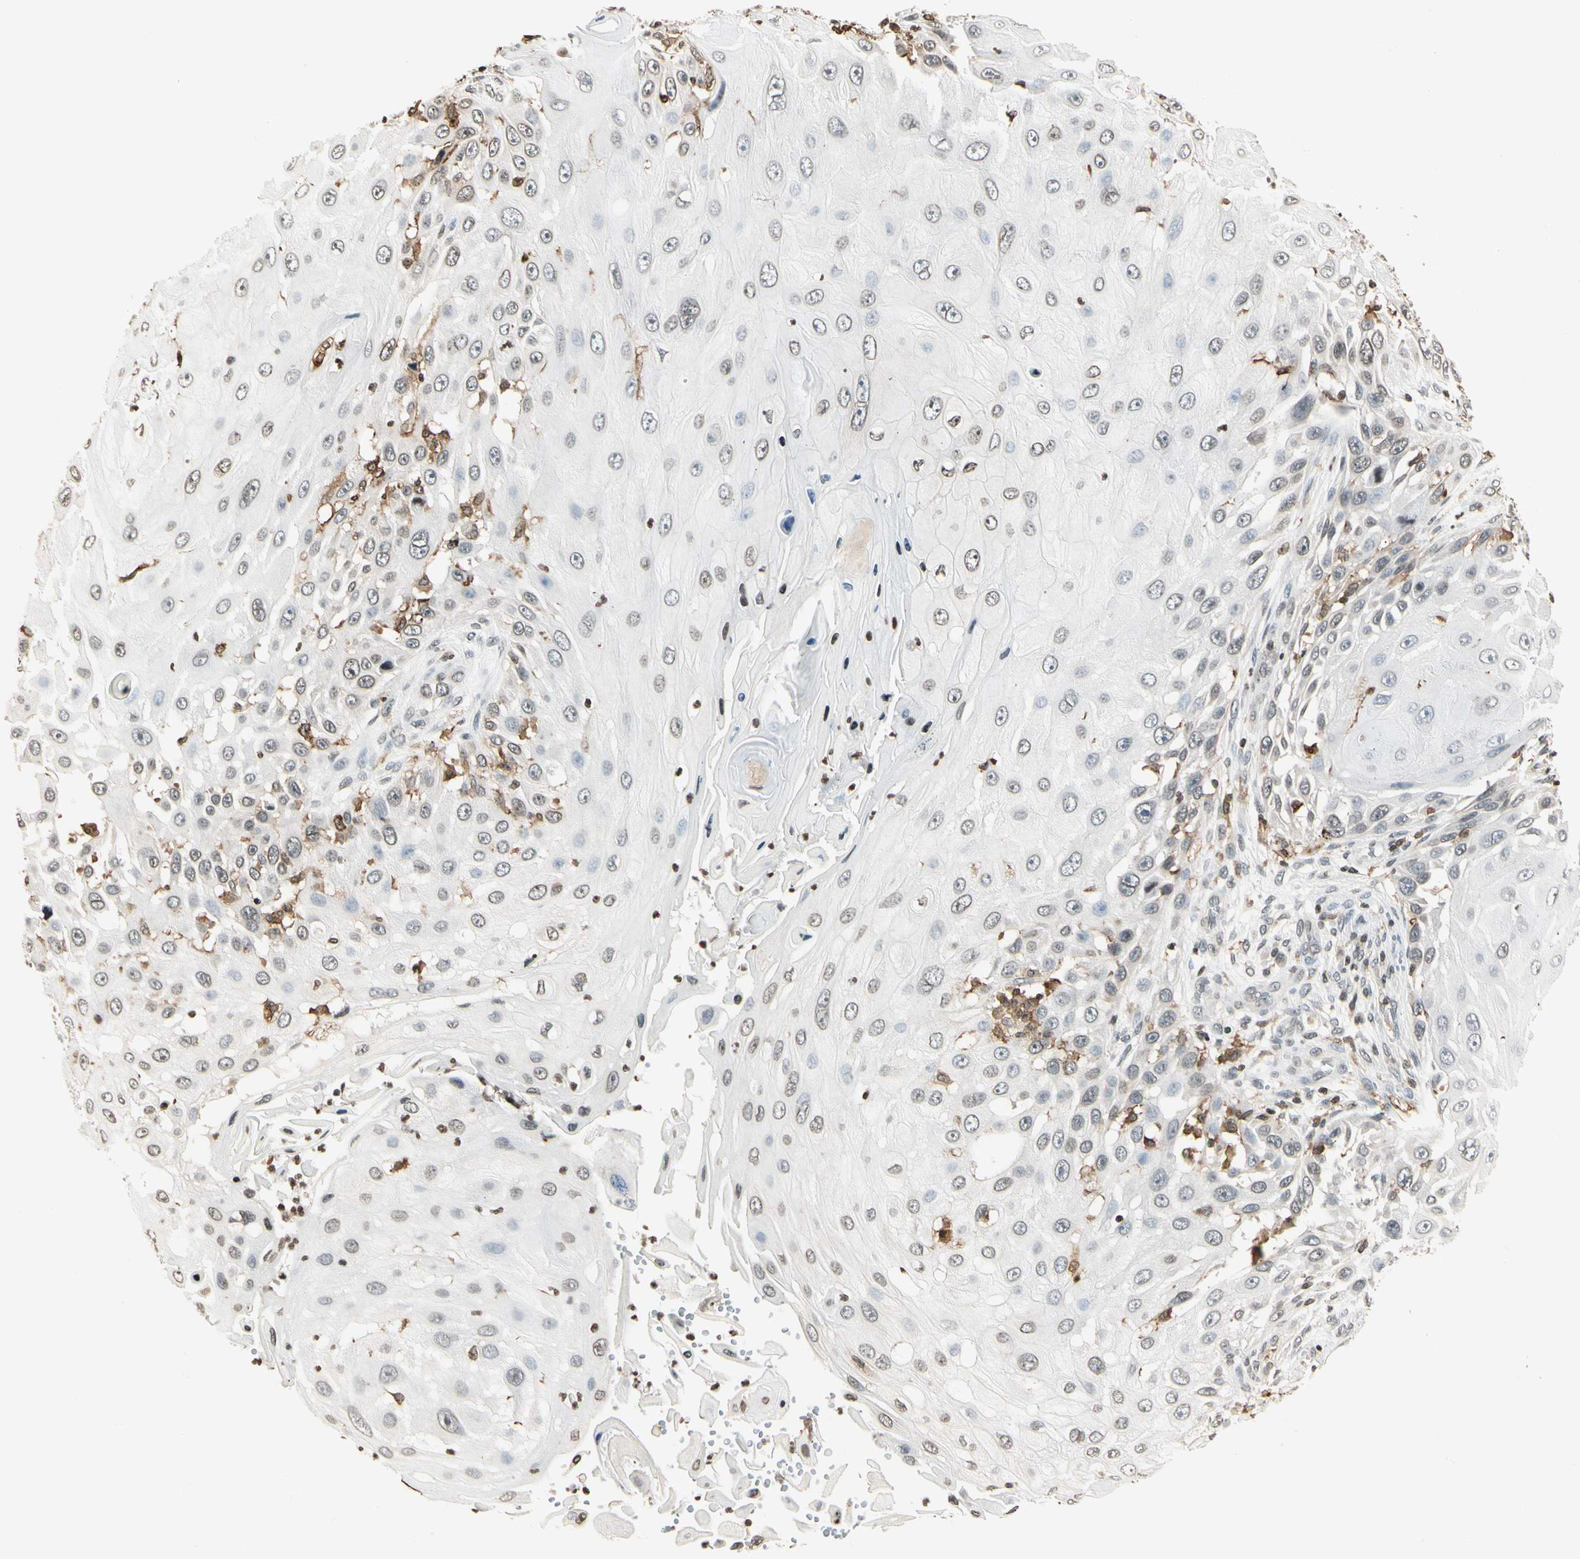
{"staining": {"intensity": "negative", "quantity": "none", "location": "none"}, "tissue": "skin cancer", "cell_type": "Tumor cells", "image_type": "cancer", "snomed": [{"axis": "morphology", "description": "Squamous cell carcinoma, NOS"}, {"axis": "topography", "description": "Skin"}], "caption": "A micrograph of skin cancer (squamous cell carcinoma) stained for a protein demonstrates no brown staining in tumor cells.", "gene": "FER", "patient": {"sex": "female", "age": 44}}